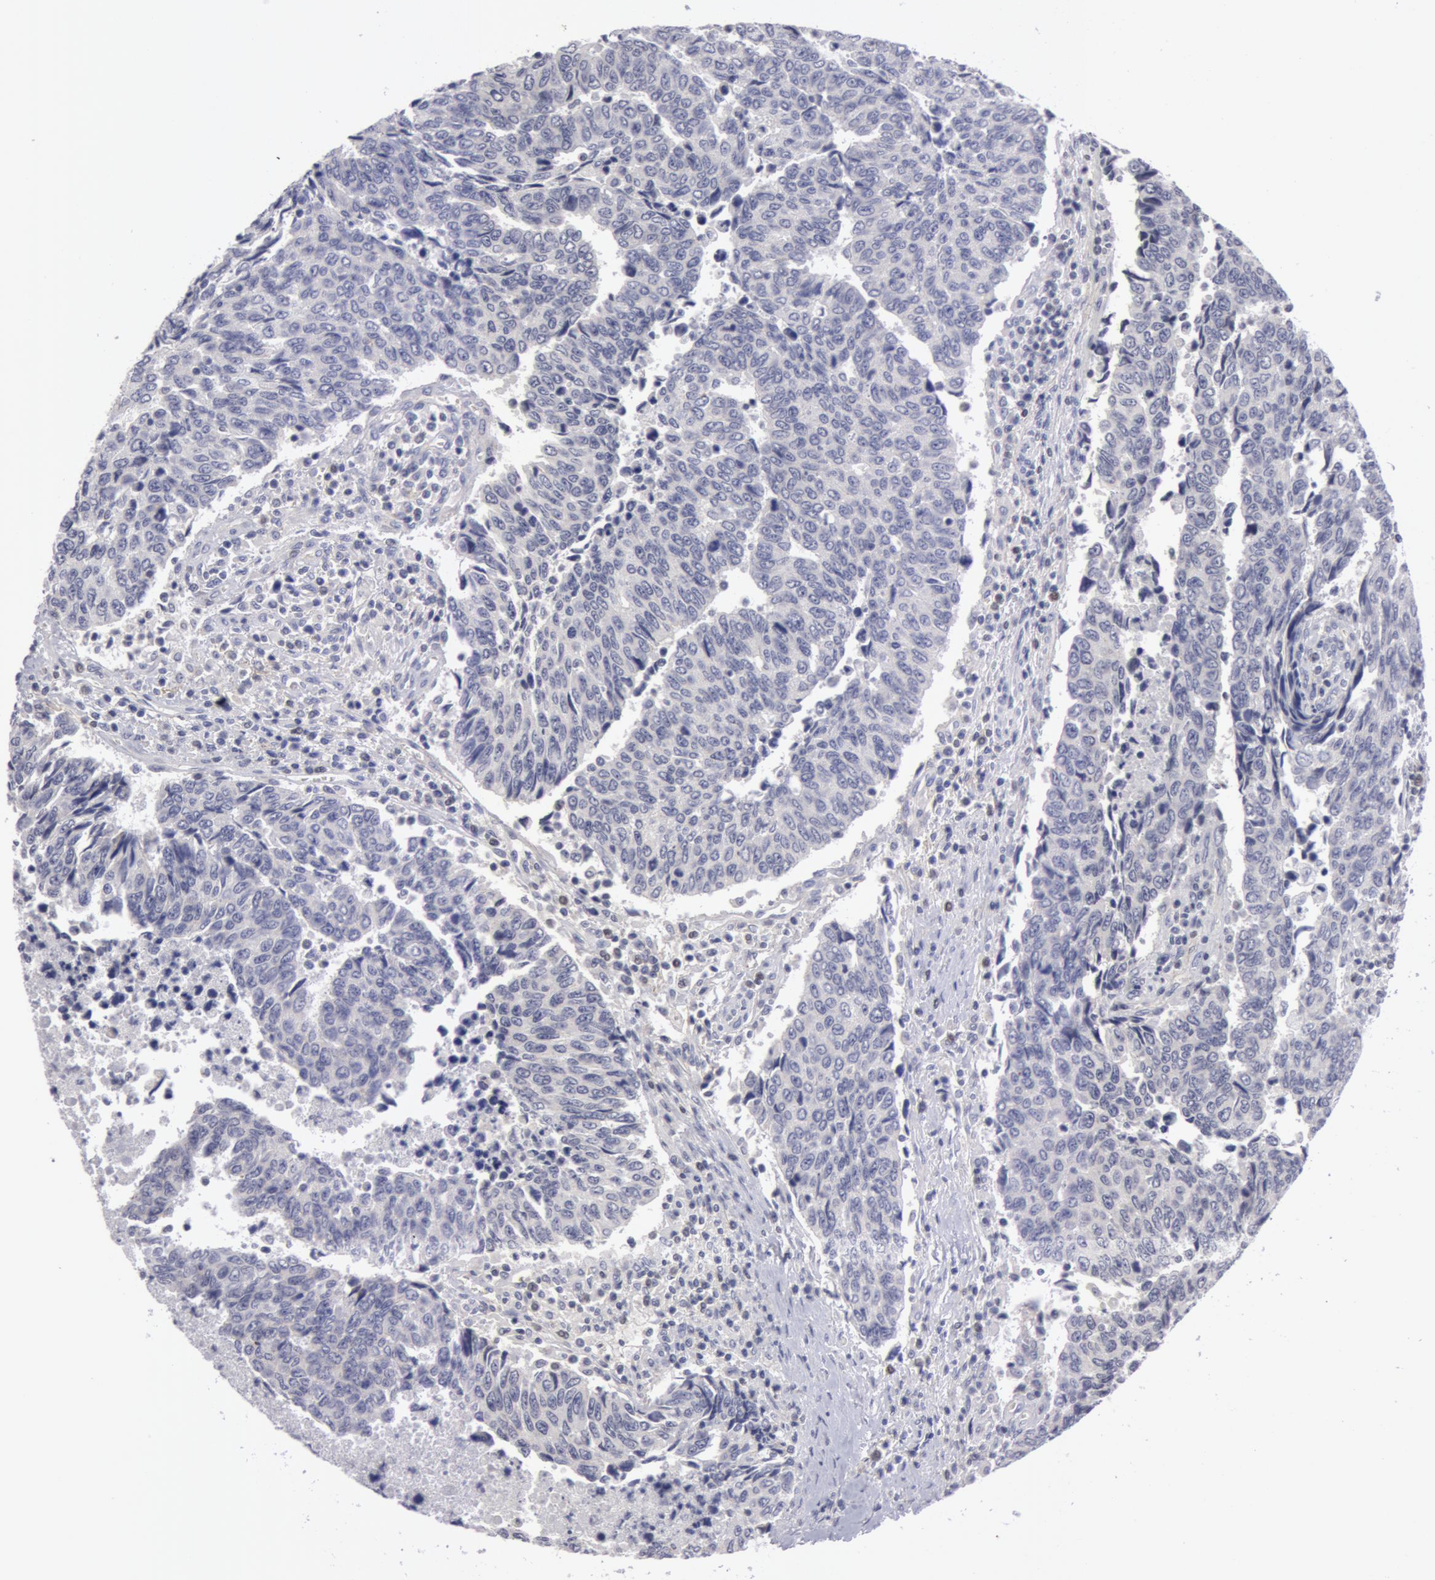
{"staining": {"intensity": "negative", "quantity": "none", "location": "none"}, "tissue": "urothelial cancer", "cell_type": "Tumor cells", "image_type": "cancer", "snomed": [{"axis": "morphology", "description": "Urothelial carcinoma, High grade"}, {"axis": "topography", "description": "Urinary bladder"}], "caption": "The micrograph exhibits no significant positivity in tumor cells of high-grade urothelial carcinoma.", "gene": "NLGN4X", "patient": {"sex": "male", "age": 86}}